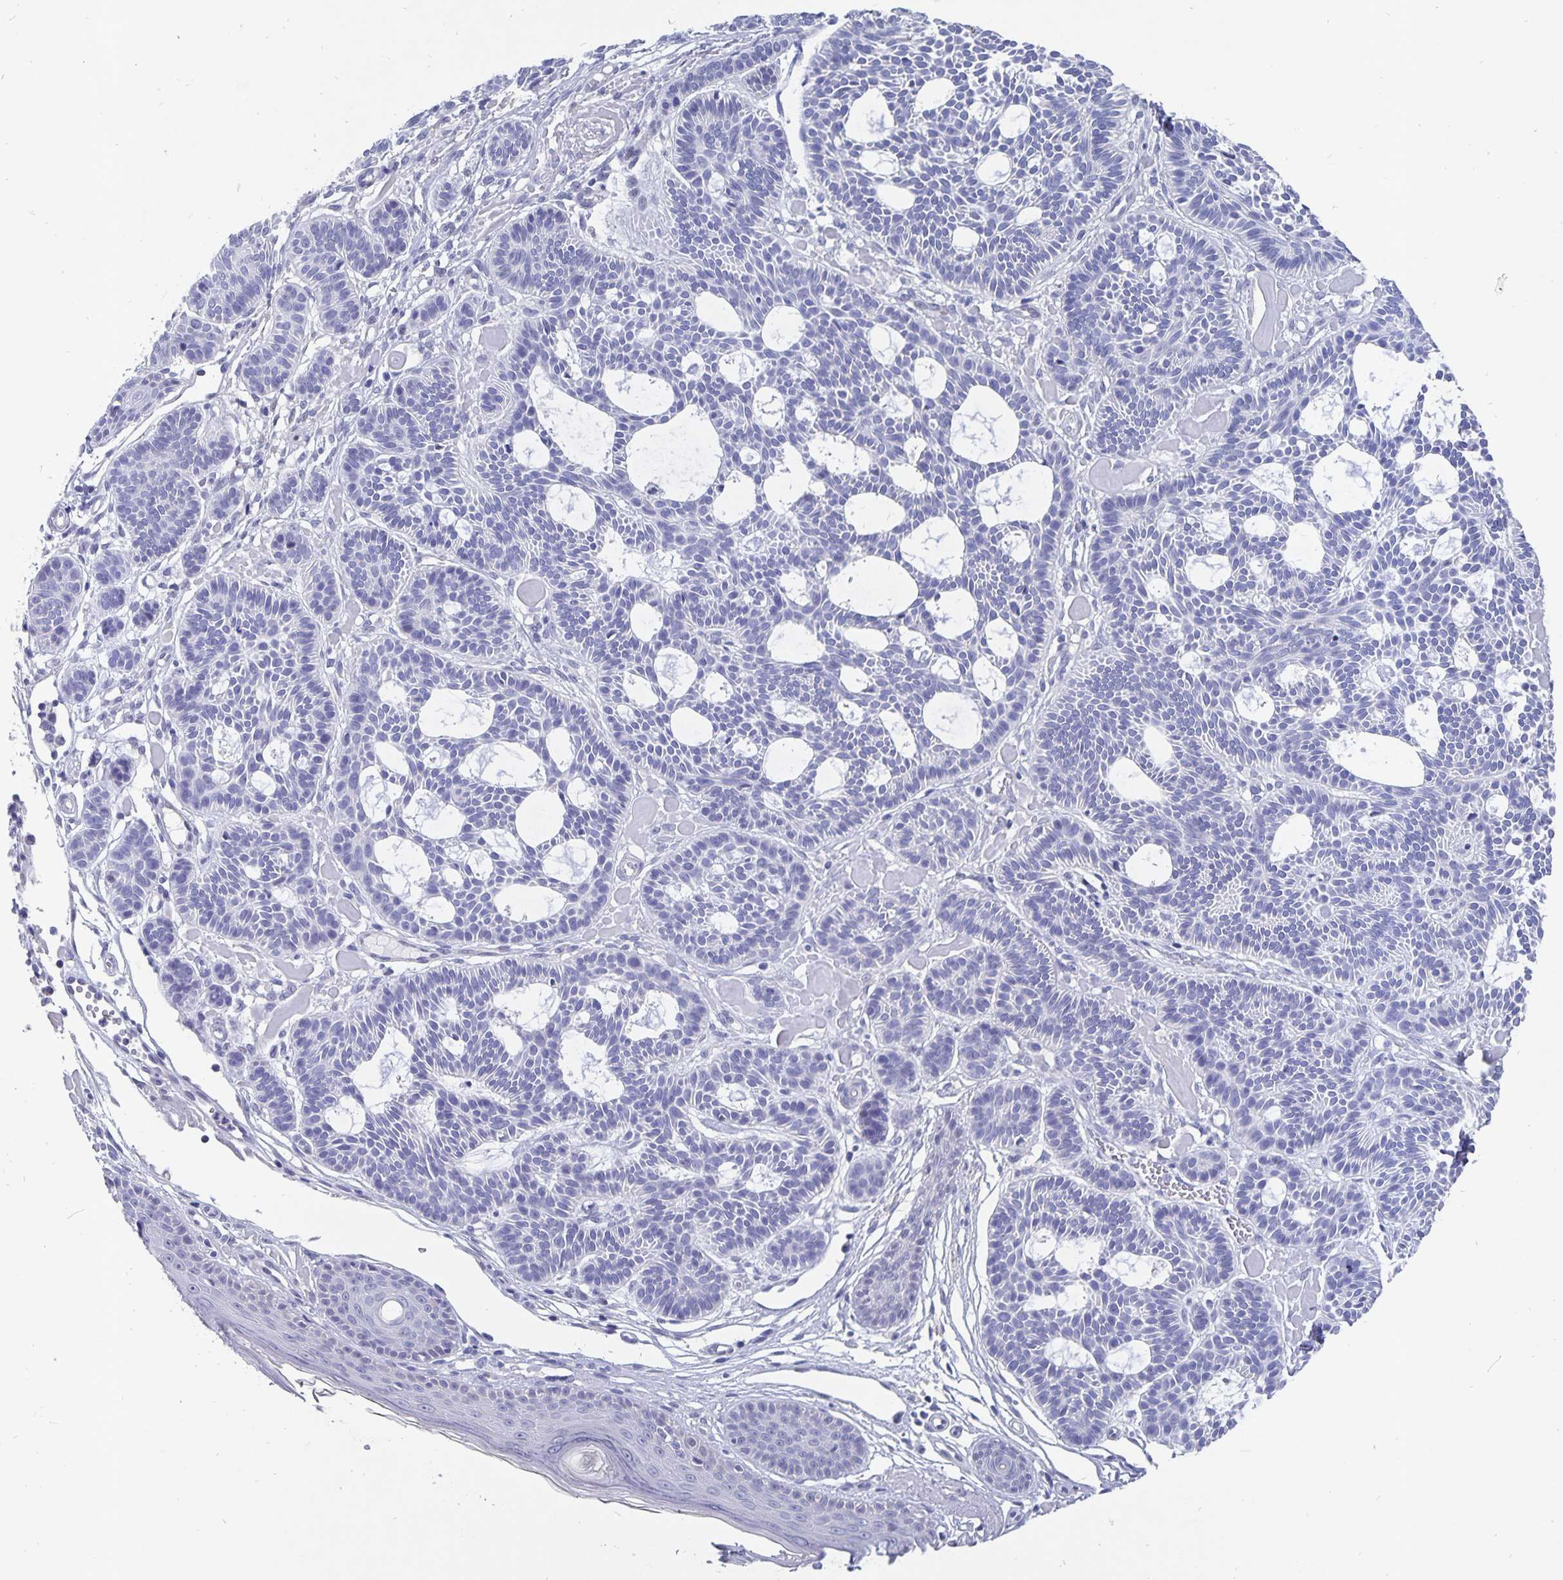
{"staining": {"intensity": "negative", "quantity": "none", "location": "none"}, "tissue": "skin cancer", "cell_type": "Tumor cells", "image_type": "cancer", "snomed": [{"axis": "morphology", "description": "Basal cell carcinoma"}, {"axis": "topography", "description": "Skin"}], "caption": "Micrograph shows no significant protein staining in tumor cells of basal cell carcinoma (skin). Nuclei are stained in blue.", "gene": "SMOC1", "patient": {"sex": "male", "age": 85}}